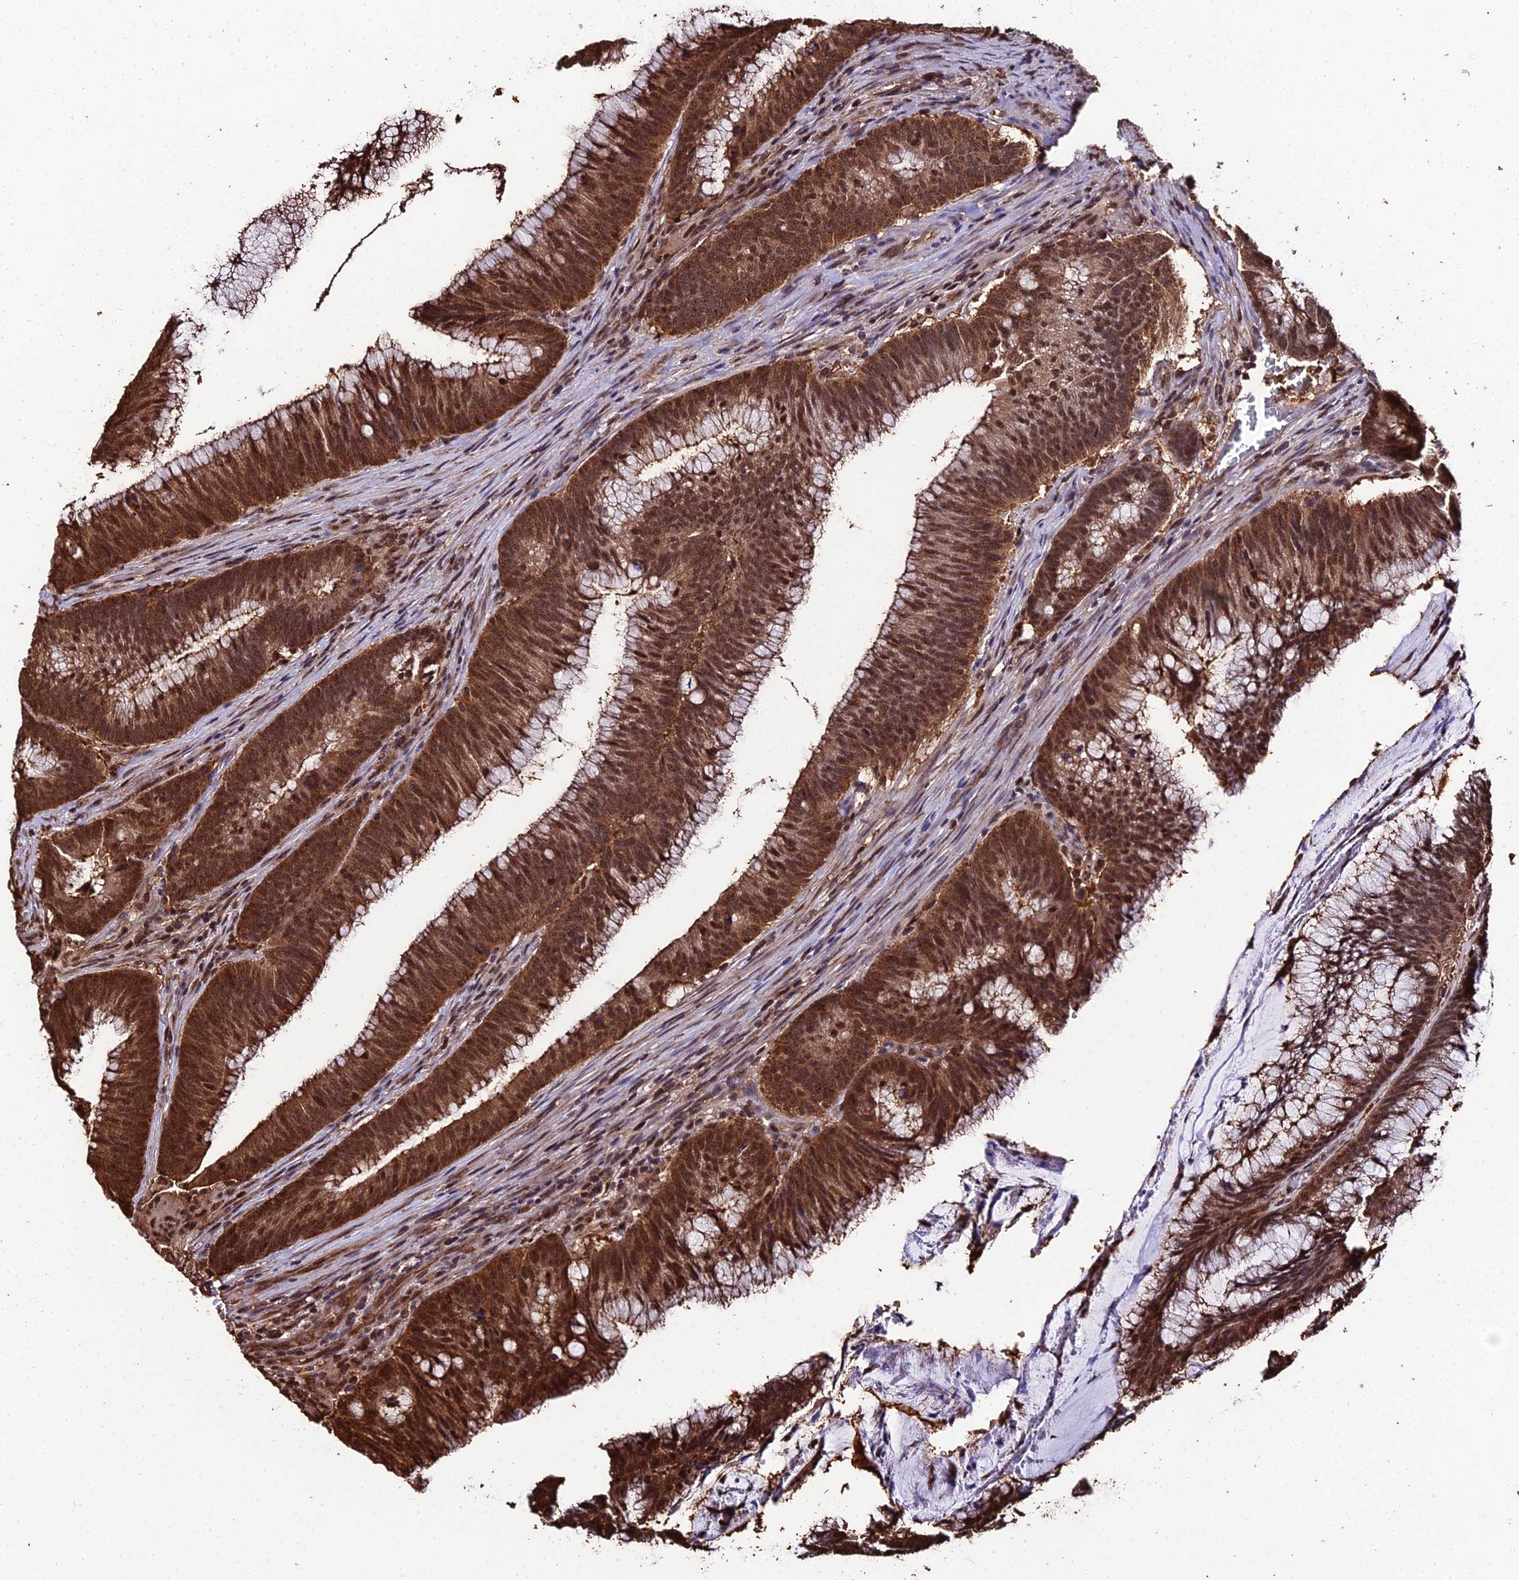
{"staining": {"intensity": "moderate", "quantity": ">75%", "location": "cytoplasmic/membranous,nuclear"}, "tissue": "colorectal cancer", "cell_type": "Tumor cells", "image_type": "cancer", "snomed": [{"axis": "morphology", "description": "Adenocarcinoma, NOS"}, {"axis": "topography", "description": "Rectum"}], "caption": "A photomicrograph of human adenocarcinoma (colorectal) stained for a protein shows moderate cytoplasmic/membranous and nuclear brown staining in tumor cells.", "gene": "PPP4C", "patient": {"sex": "female", "age": 77}}